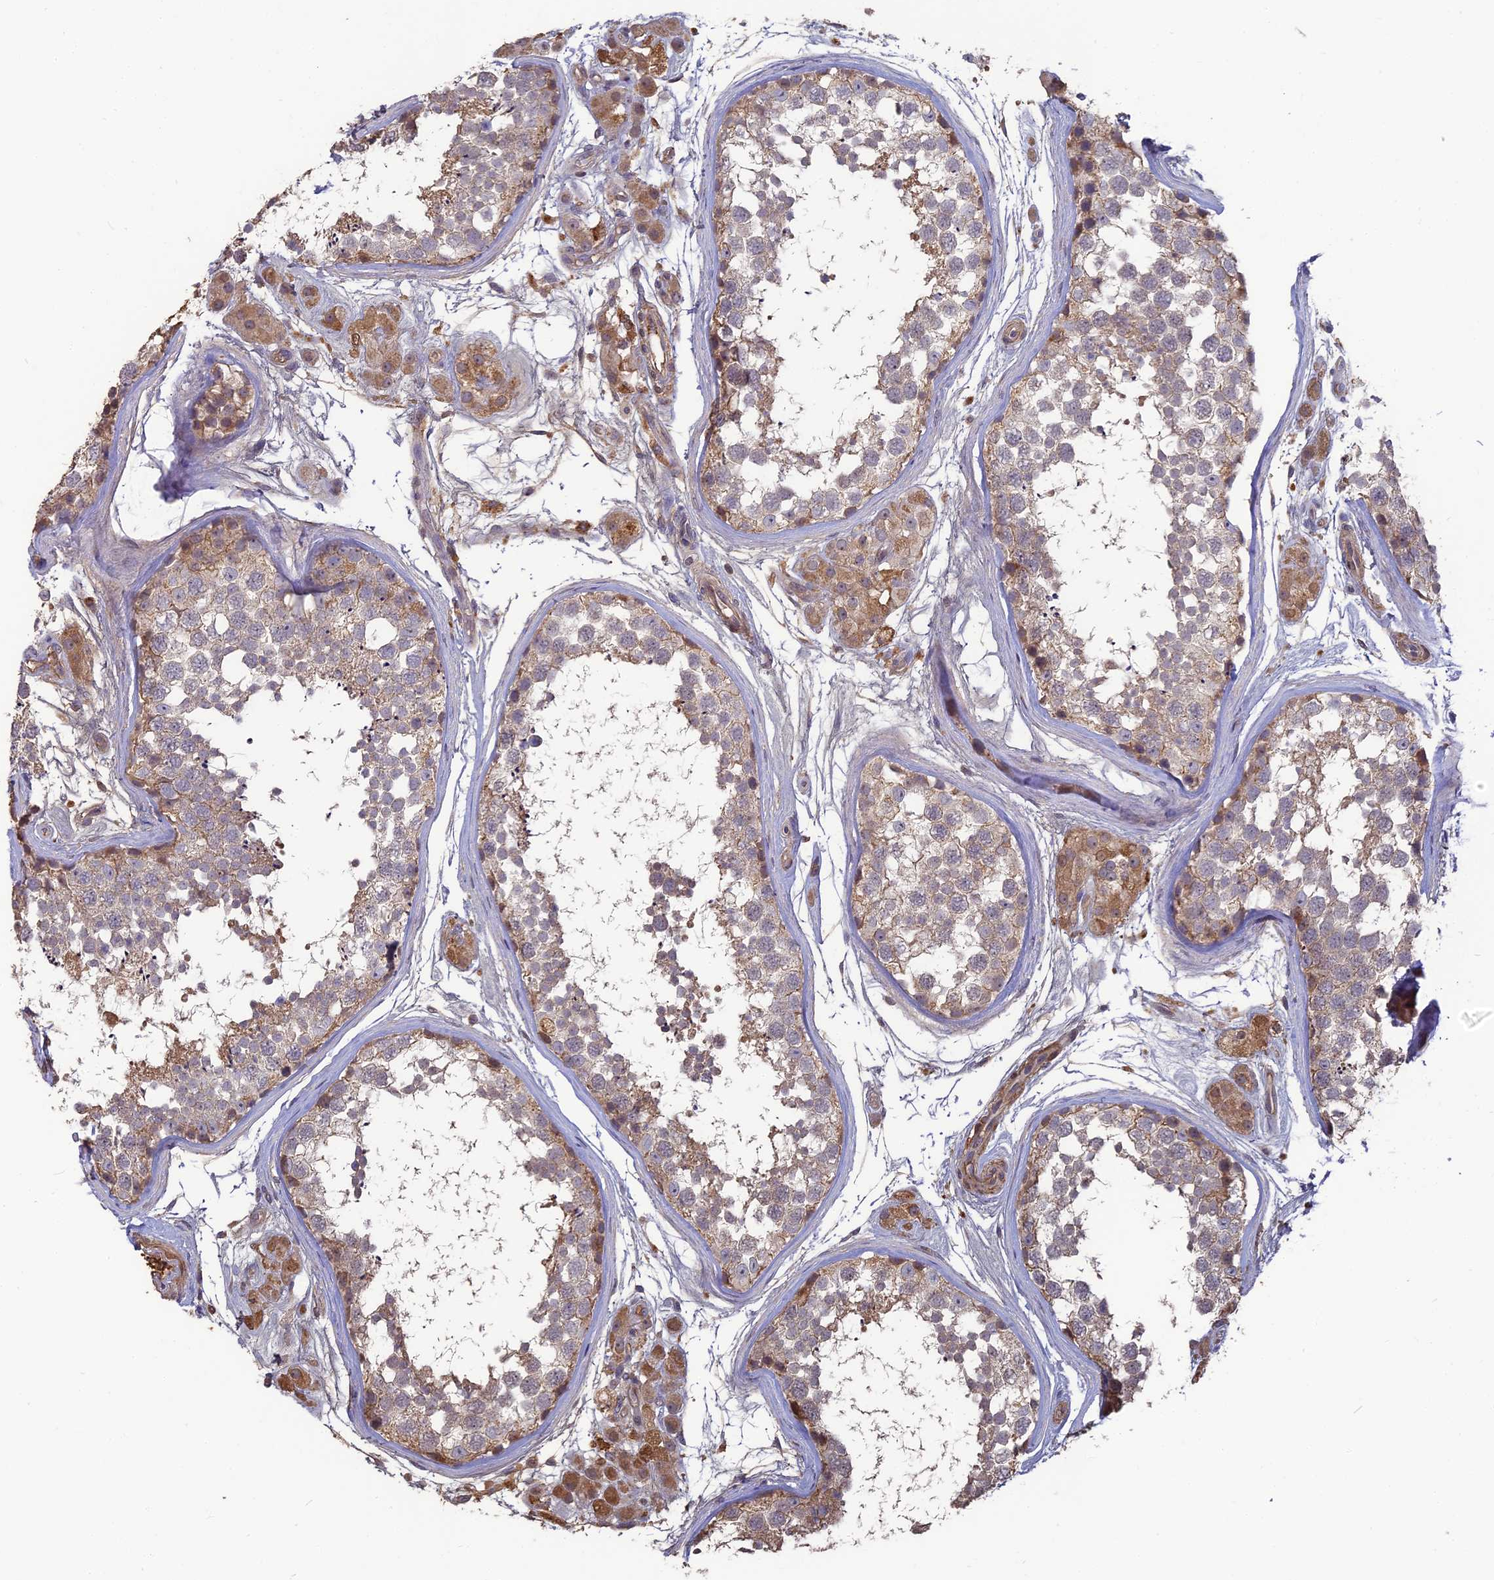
{"staining": {"intensity": "moderate", "quantity": "<25%", "location": "cytoplasmic/membranous"}, "tissue": "testis", "cell_type": "Cells in seminiferous ducts", "image_type": "normal", "snomed": [{"axis": "morphology", "description": "Normal tissue, NOS"}, {"axis": "topography", "description": "Testis"}], "caption": "Protein staining exhibits moderate cytoplasmic/membranous expression in approximately <25% of cells in seminiferous ducts in benign testis.", "gene": "ERMAP", "patient": {"sex": "male", "age": 56}}